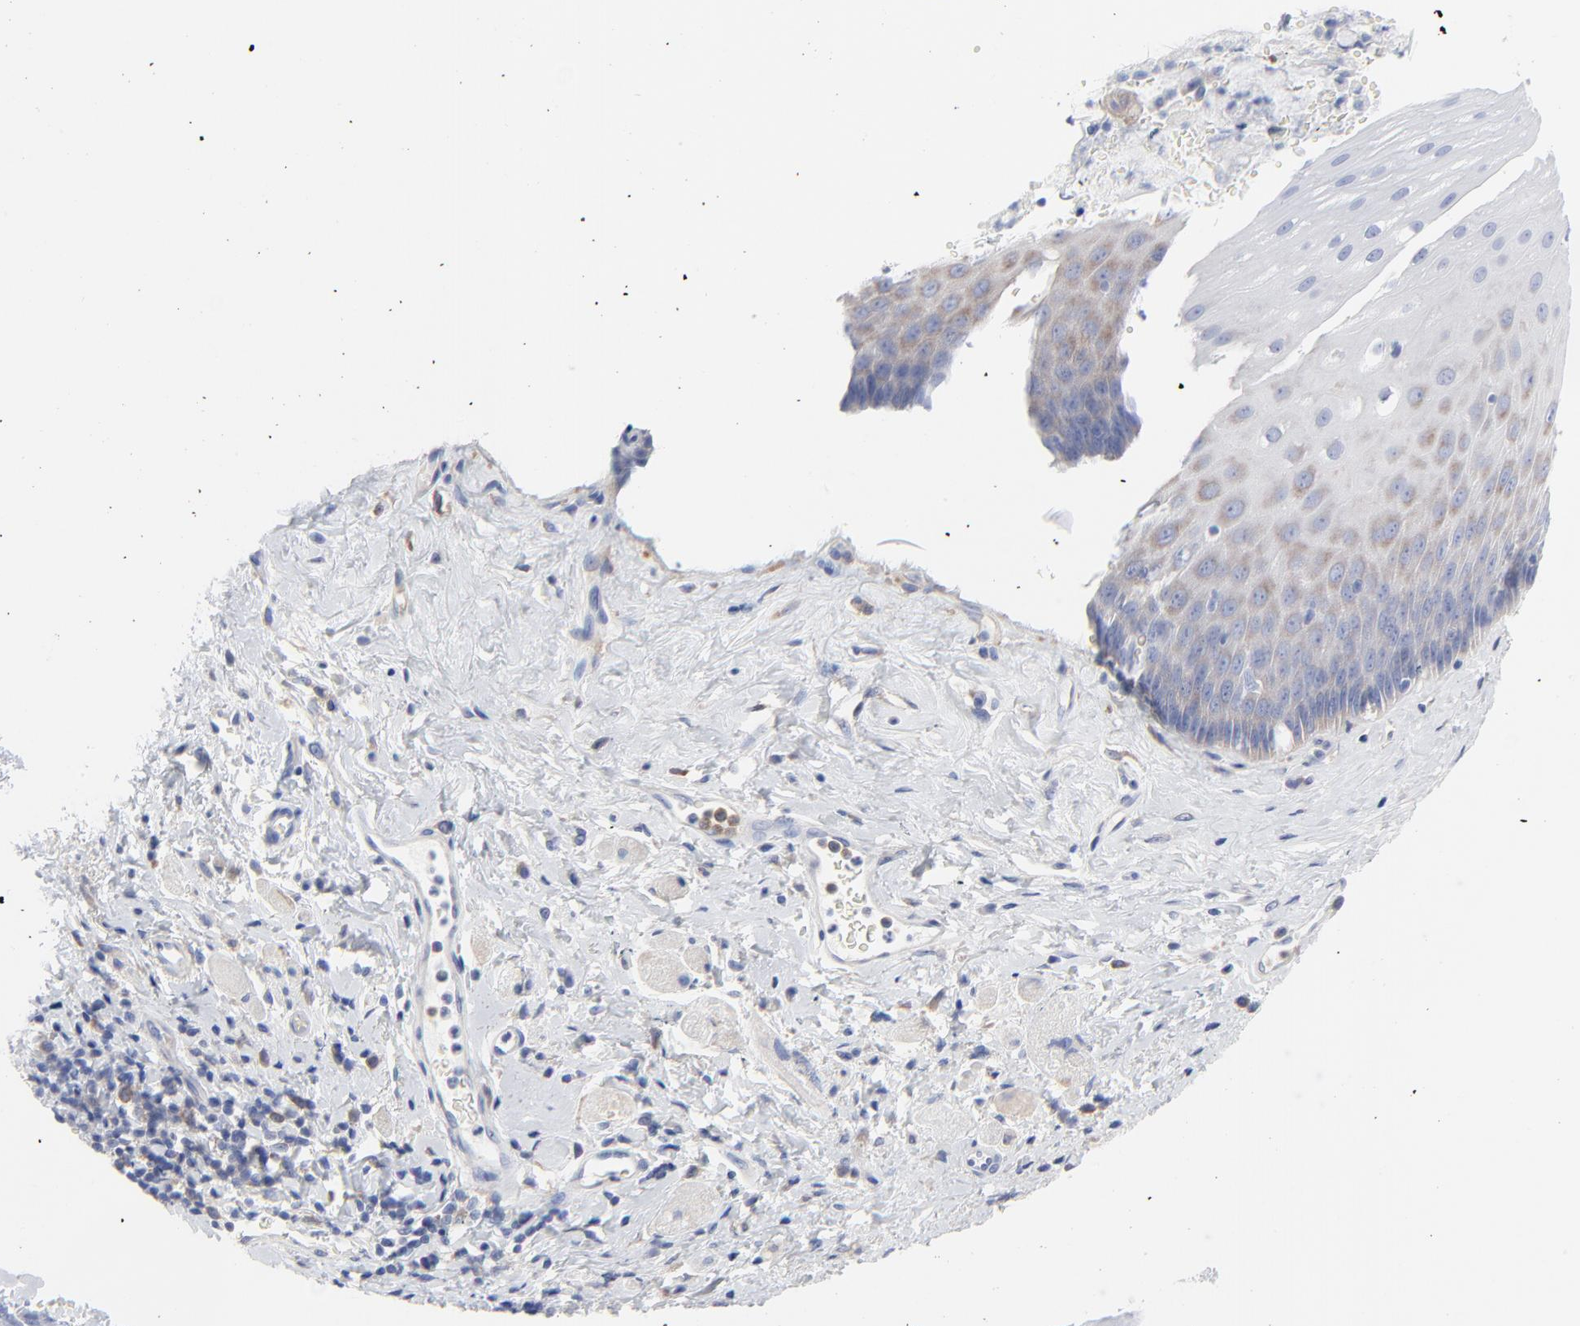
{"staining": {"intensity": "moderate", "quantity": "25%-75%", "location": "cytoplasmic/membranous"}, "tissue": "esophagus", "cell_type": "Squamous epithelial cells", "image_type": "normal", "snomed": [{"axis": "morphology", "description": "Normal tissue, NOS"}, {"axis": "topography", "description": "Esophagus"}], "caption": "Unremarkable esophagus exhibits moderate cytoplasmic/membranous staining in about 25%-75% of squamous epithelial cells (DAB = brown stain, brightfield microscopy at high magnification)..", "gene": "STAT2", "patient": {"sex": "male", "age": 62}}